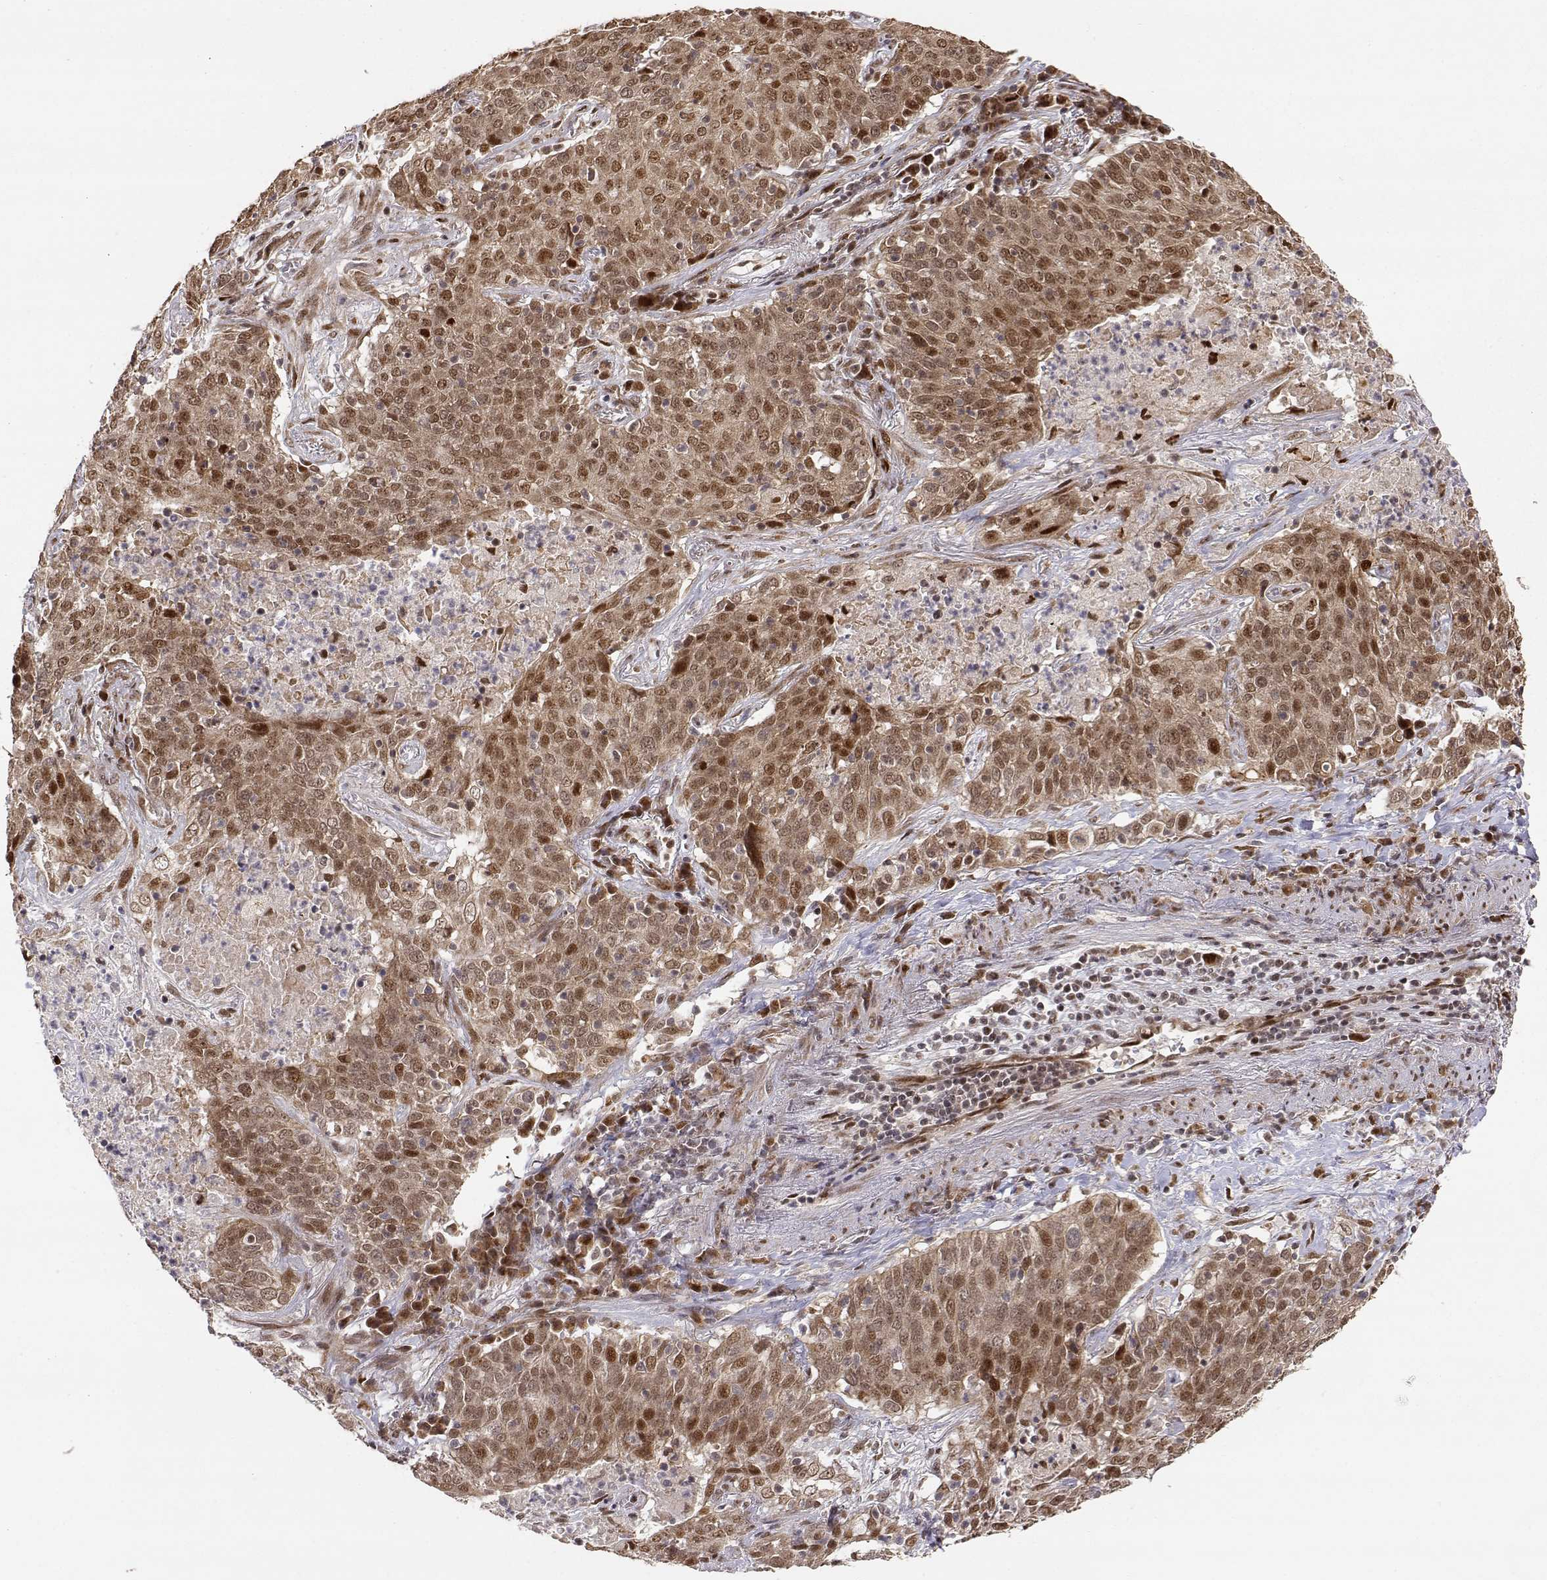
{"staining": {"intensity": "moderate", "quantity": ">75%", "location": "cytoplasmic/membranous,nuclear"}, "tissue": "lung cancer", "cell_type": "Tumor cells", "image_type": "cancer", "snomed": [{"axis": "morphology", "description": "Squamous cell carcinoma, NOS"}, {"axis": "topography", "description": "Lung"}], "caption": "Immunohistochemical staining of human squamous cell carcinoma (lung) displays moderate cytoplasmic/membranous and nuclear protein expression in approximately >75% of tumor cells.", "gene": "BRCA1", "patient": {"sex": "male", "age": 82}}